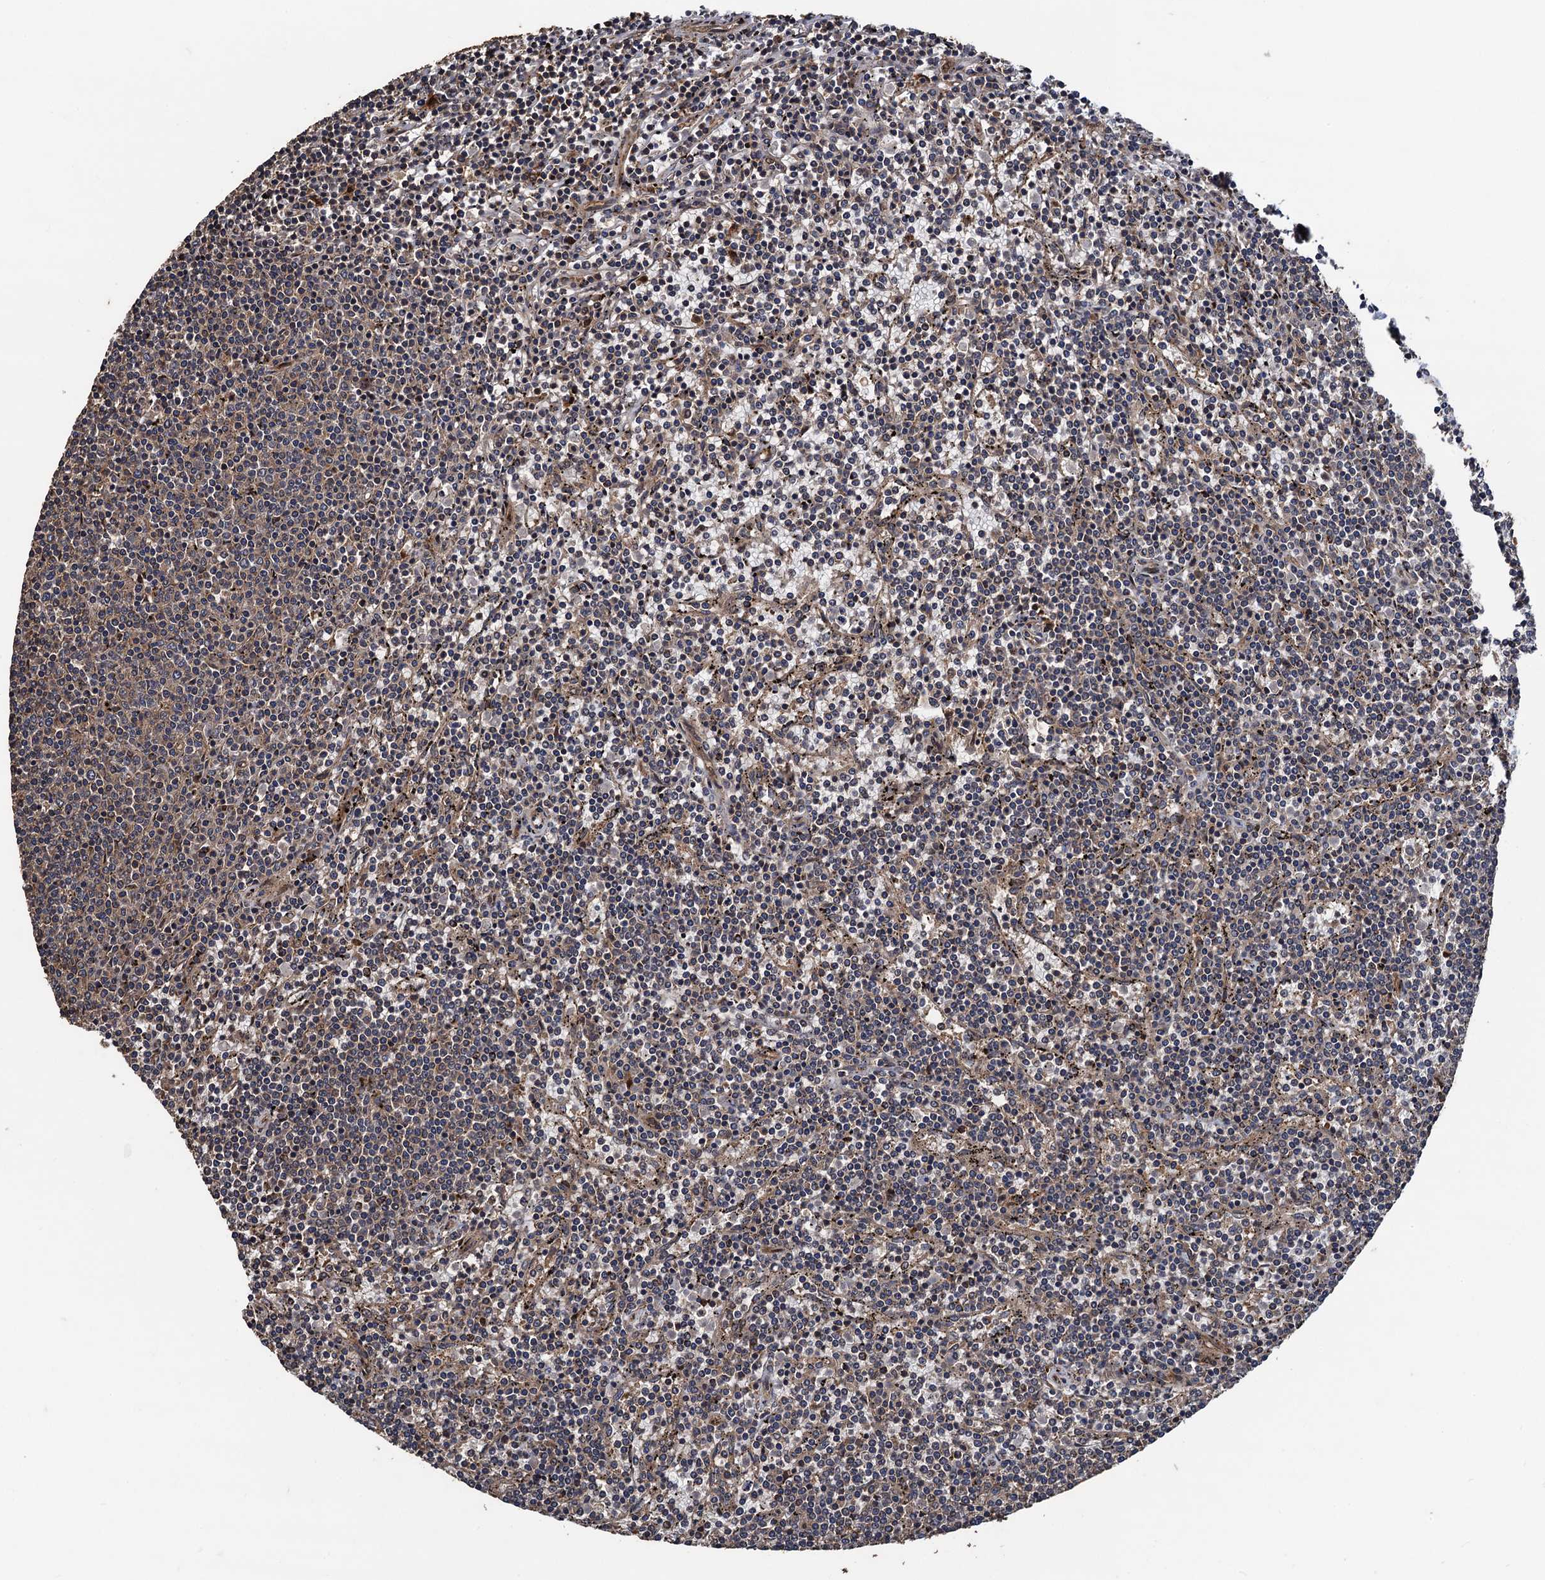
{"staining": {"intensity": "weak", "quantity": "<25%", "location": "cytoplasmic/membranous"}, "tissue": "lymphoma", "cell_type": "Tumor cells", "image_type": "cancer", "snomed": [{"axis": "morphology", "description": "Malignant lymphoma, non-Hodgkin's type, Low grade"}, {"axis": "topography", "description": "Spleen"}], "caption": "A photomicrograph of malignant lymphoma, non-Hodgkin's type (low-grade) stained for a protein displays no brown staining in tumor cells.", "gene": "TMEM39B", "patient": {"sex": "female", "age": 50}}